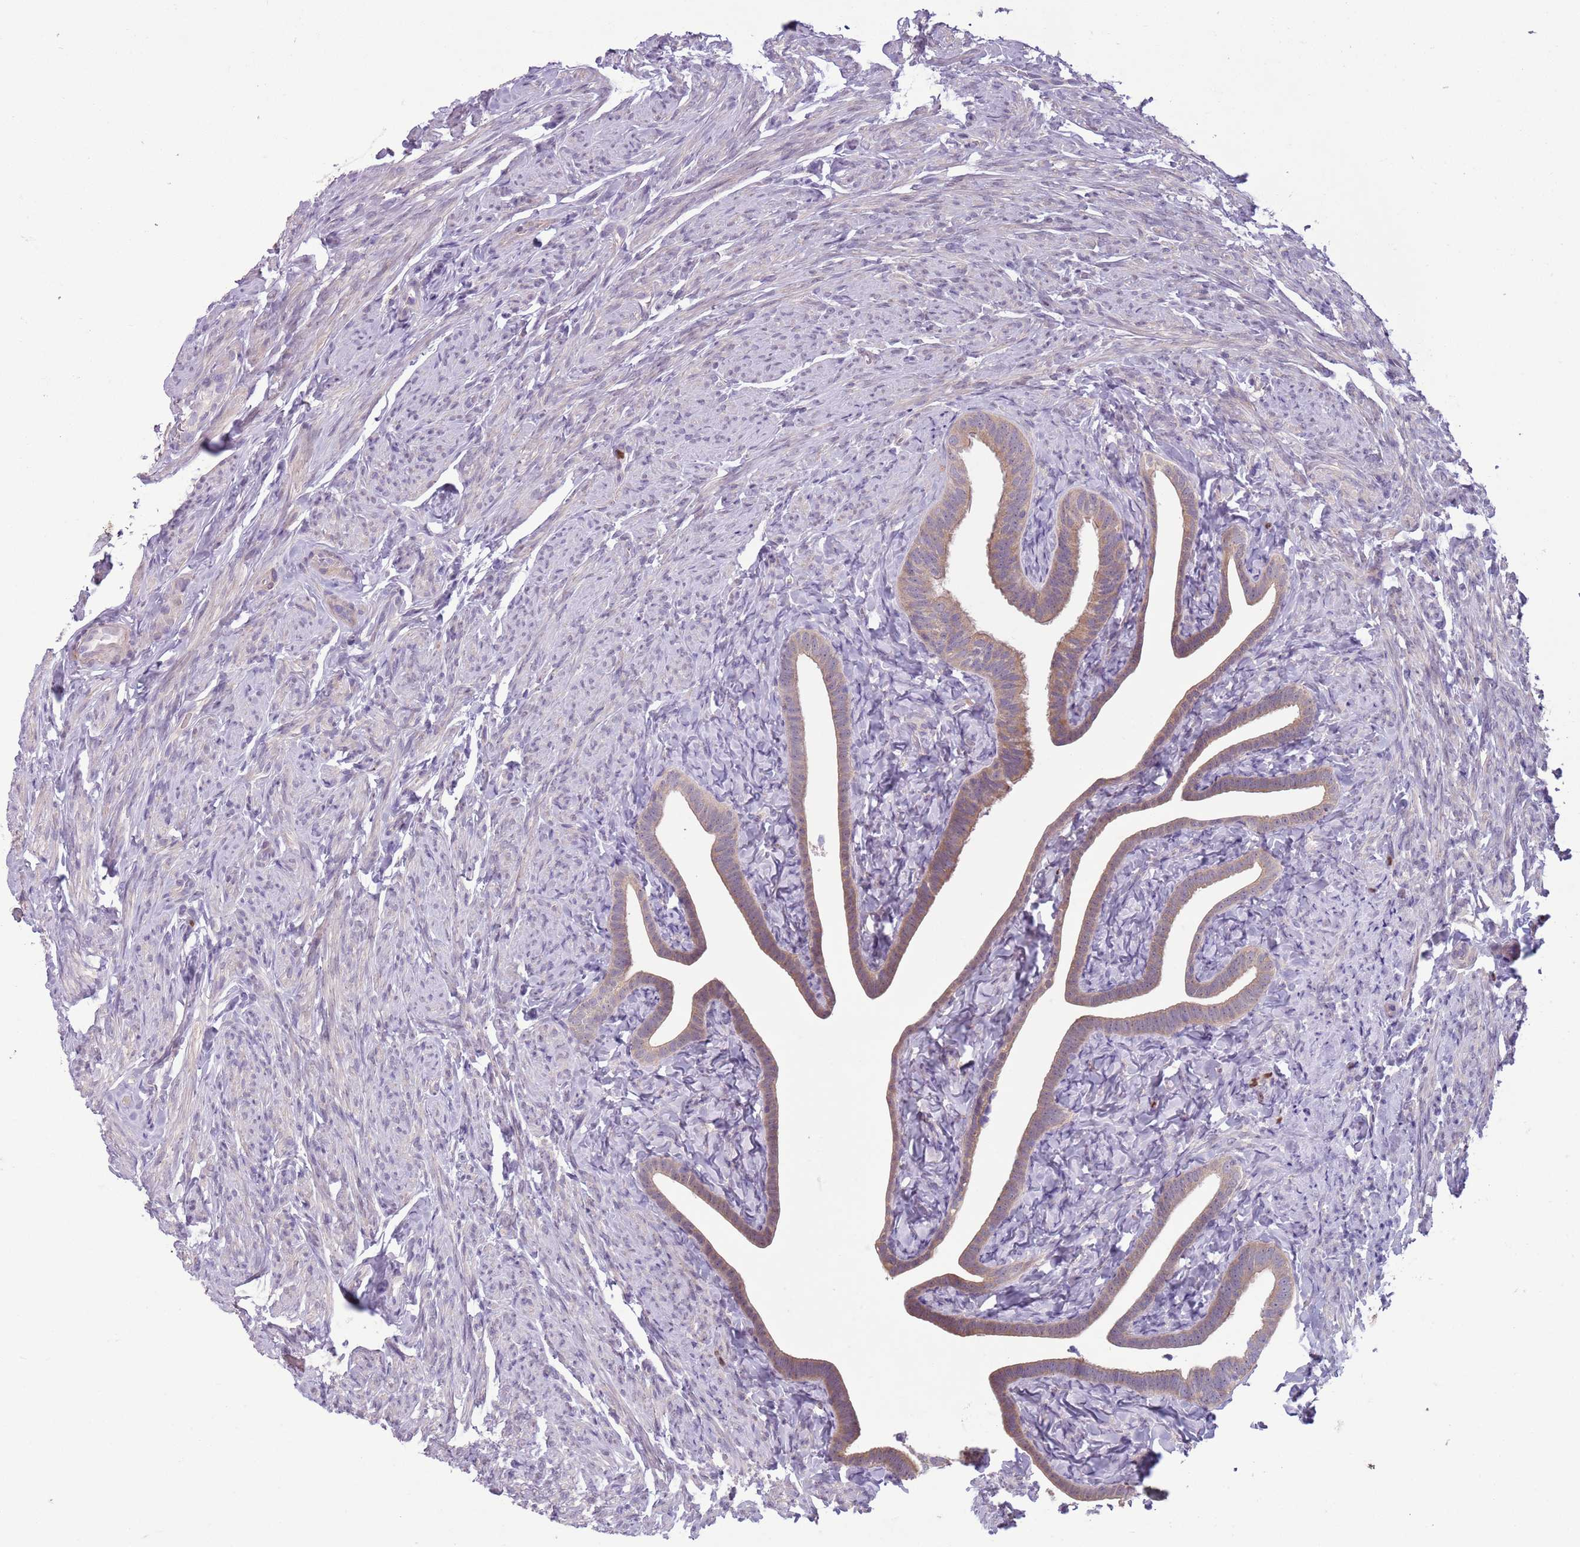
{"staining": {"intensity": "weak", "quantity": "<25%", "location": "cytoplasmic/membranous"}, "tissue": "fallopian tube", "cell_type": "Glandular cells", "image_type": "normal", "snomed": [{"axis": "morphology", "description": "Normal tissue, NOS"}, {"axis": "topography", "description": "Fallopian tube"}], "caption": "Image shows no significant protein staining in glandular cells of normal fallopian tube. Brightfield microscopy of IHC stained with DAB (3,3'-diaminobenzidine) (brown) and hematoxylin (blue), captured at high magnification.", "gene": "ADCY7", "patient": {"sex": "female", "age": 69}}